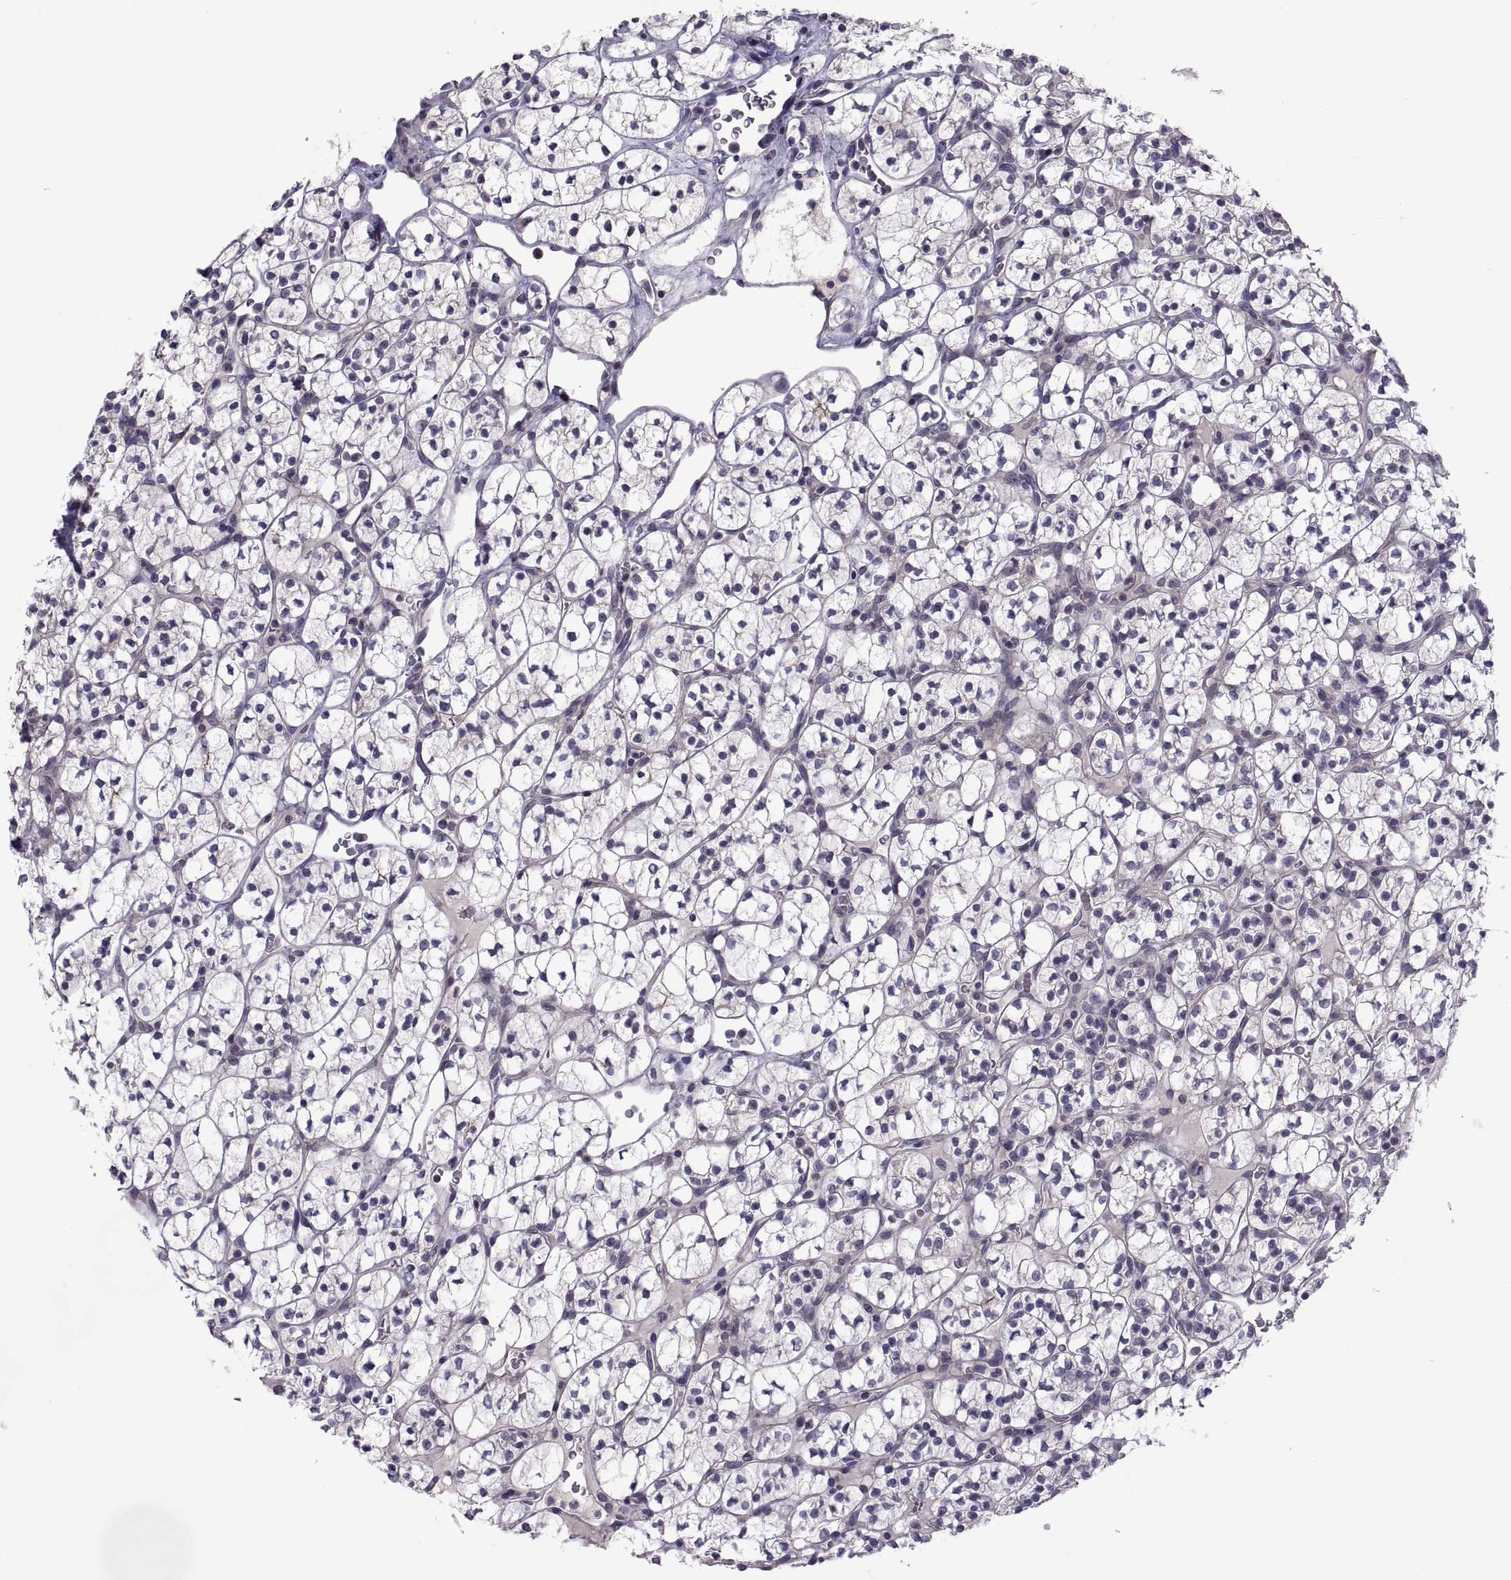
{"staining": {"intensity": "negative", "quantity": "none", "location": "none"}, "tissue": "renal cancer", "cell_type": "Tumor cells", "image_type": "cancer", "snomed": [{"axis": "morphology", "description": "Adenocarcinoma, NOS"}, {"axis": "topography", "description": "Kidney"}], "caption": "The histopathology image demonstrates no staining of tumor cells in adenocarcinoma (renal). (Stains: DAB immunohistochemistry (IHC) with hematoxylin counter stain, Microscopy: brightfield microscopy at high magnification).", "gene": "NPTX2", "patient": {"sex": "female", "age": 89}}